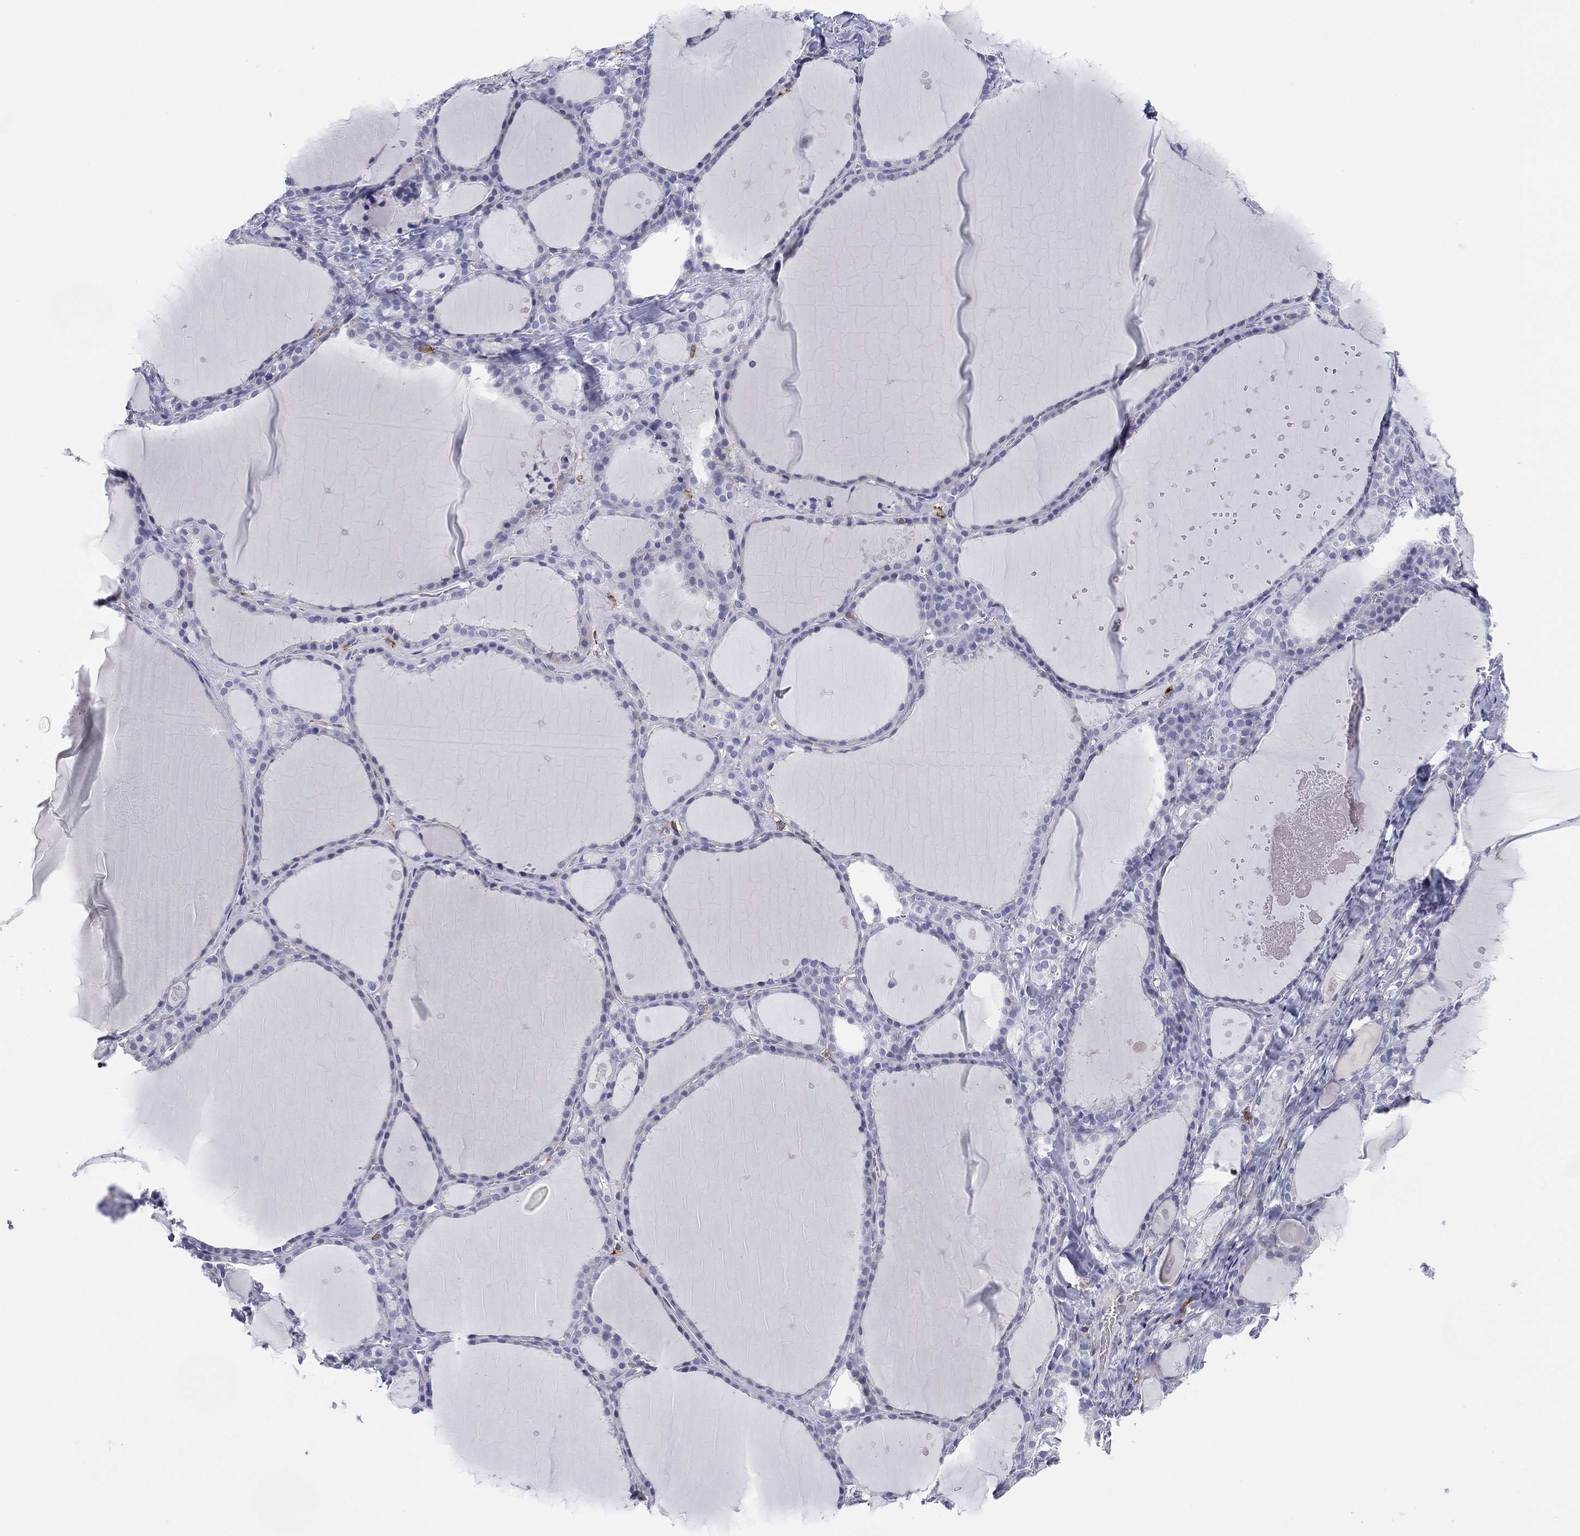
{"staining": {"intensity": "negative", "quantity": "none", "location": "none"}, "tissue": "thyroid gland", "cell_type": "Glandular cells", "image_type": "normal", "snomed": [{"axis": "morphology", "description": "Normal tissue, NOS"}, {"axis": "topography", "description": "Thyroid gland"}], "caption": "This photomicrograph is of benign thyroid gland stained with IHC to label a protein in brown with the nuclei are counter-stained blue. There is no staining in glandular cells.", "gene": "SELPLG", "patient": {"sex": "male", "age": 68}}